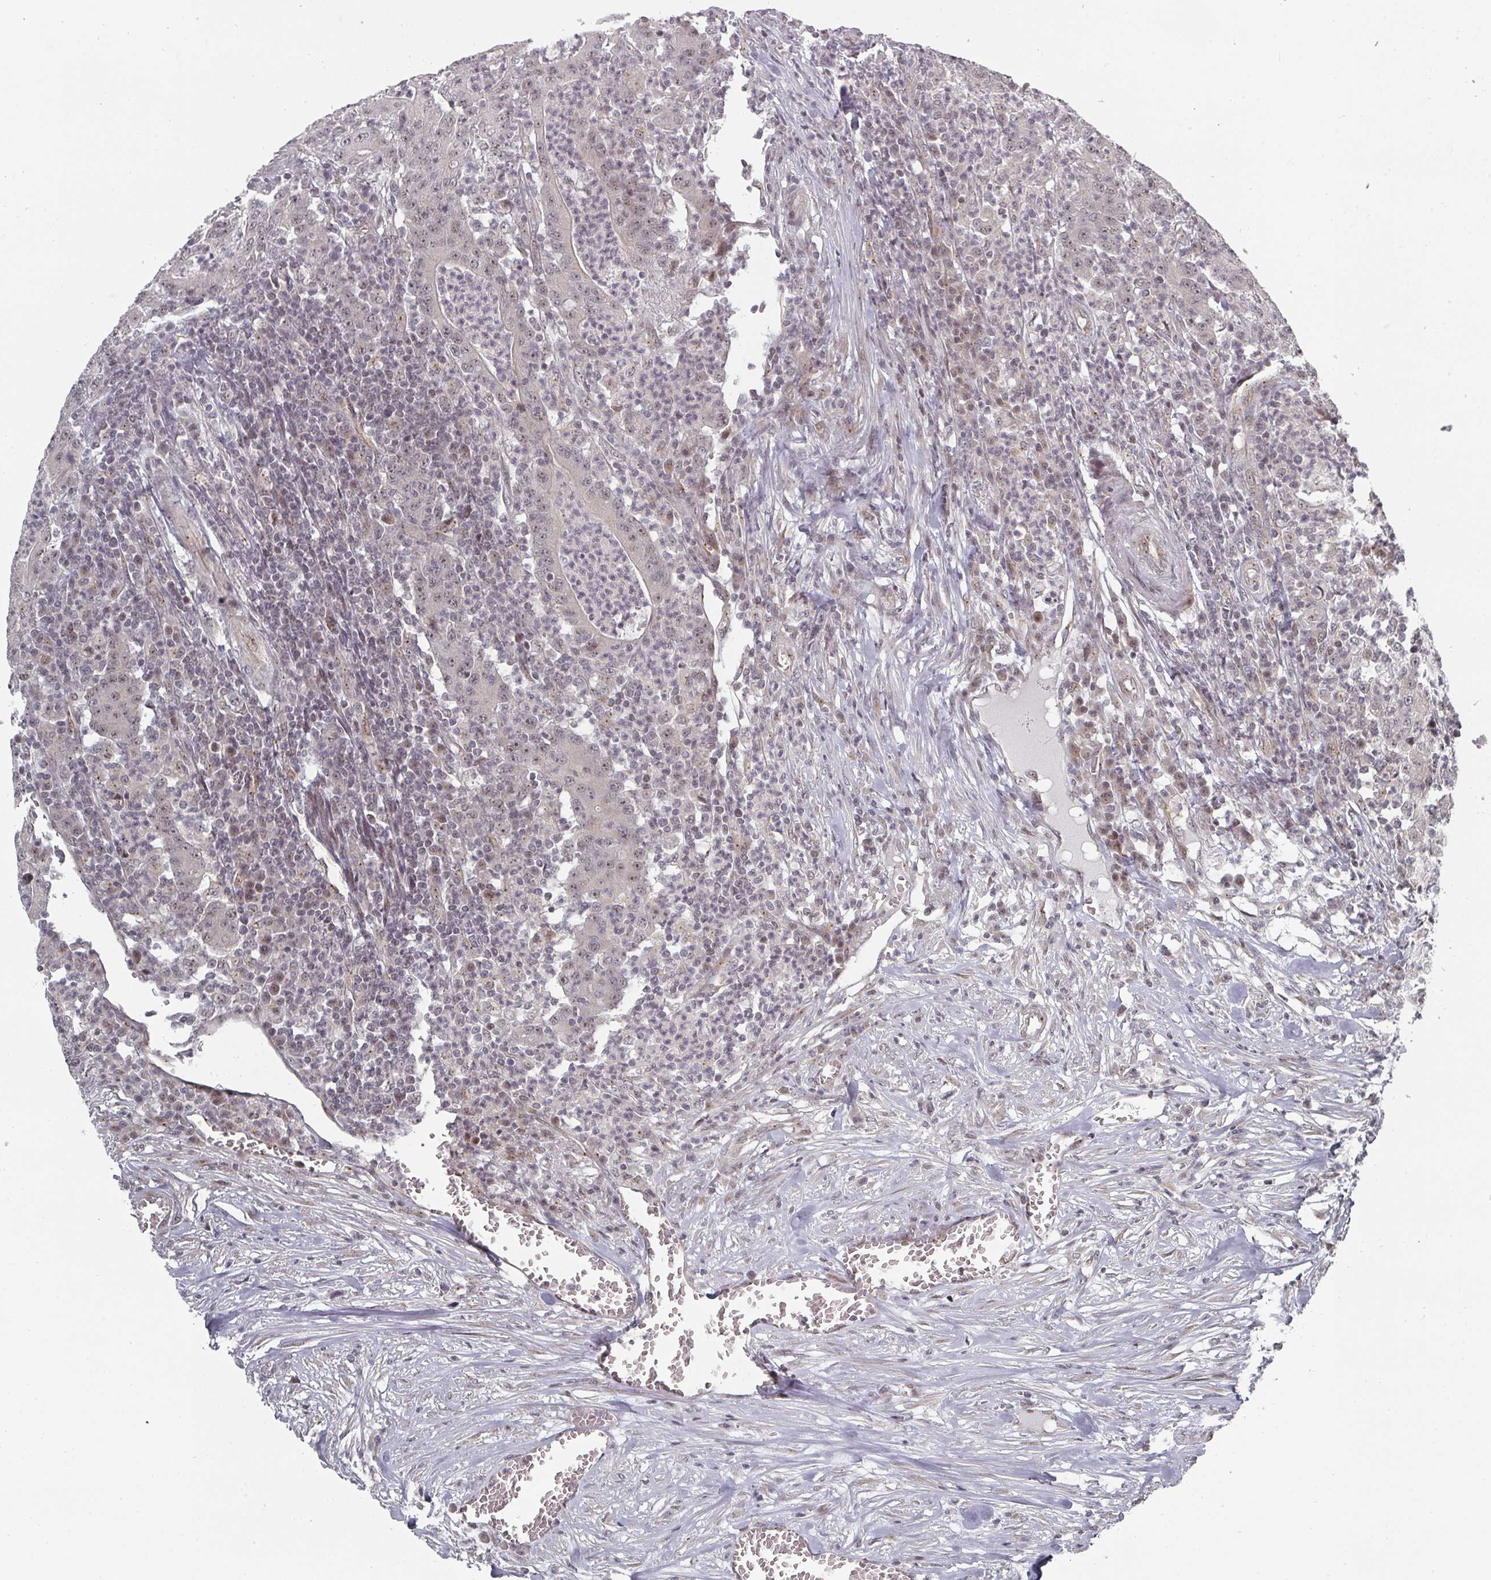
{"staining": {"intensity": "weak", "quantity": ">75%", "location": "cytoplasmic/membranous,nuclear"}, "tissue": "colorectal cancer", "cell_type": "Tumor cells", "image_type": "cancer", "snomed": [{"axis": "morphology", "description": "Adenocarcinoma, NOS"}, {"axis": "topography", "description": "Colon"}], "caption": "Protein positivity by immunohistochemistry (IHC) reveals weak cytoplasmic/membranous and nuclear staining in approximately >75% of tumor cells in colorectal cancer. The staining was performed using DAB (3,3'-diaminobenzidine), with brown indicating positive protein expression. Nuclei are stained blue with hematoxylin.", "gene": "KIF1C", "patient": {"sex": "male", "age": 83}}